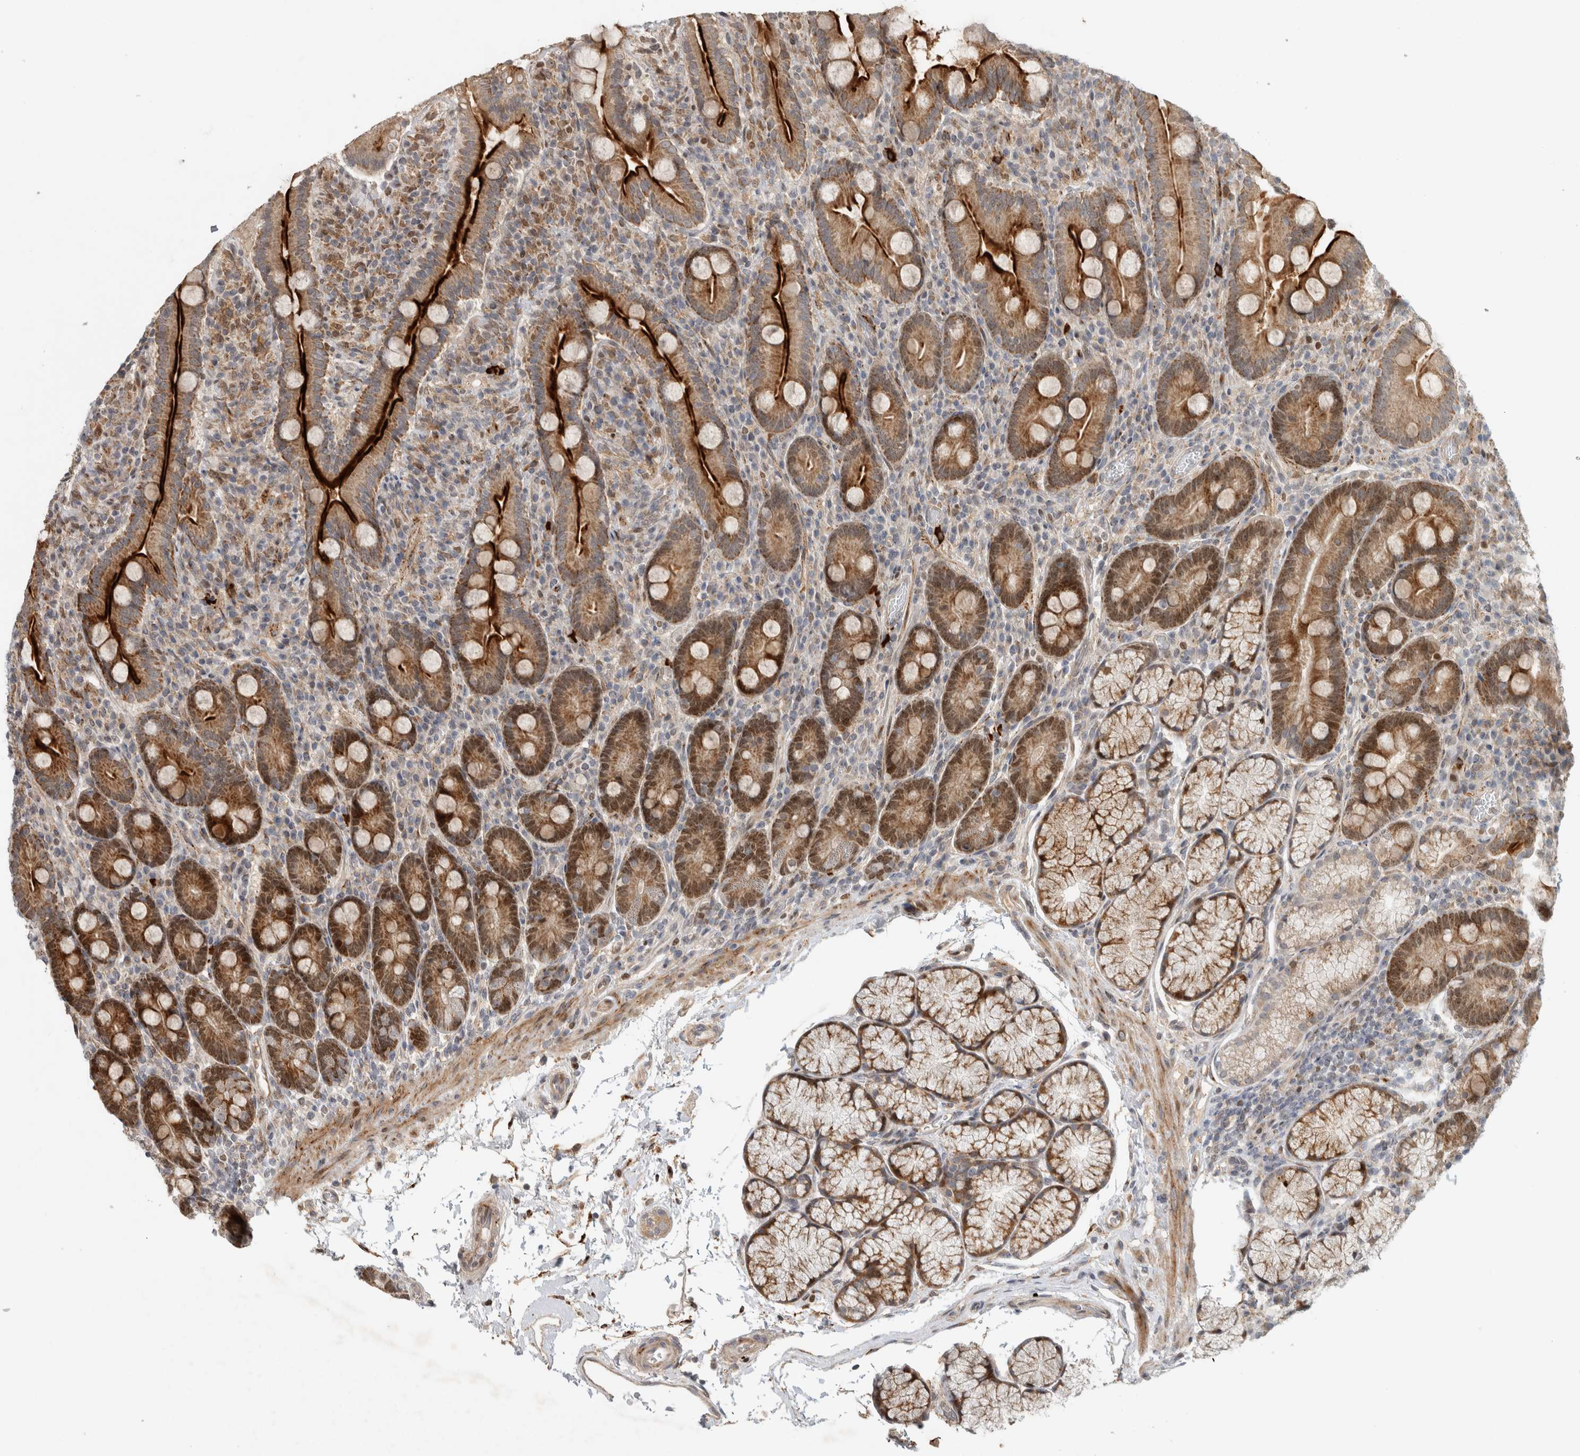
{"staining": {"intensity": "strong", "quantity": ">75%", "location": "cytoplasmic/membranous,nuclear"}, "tissue": "duodenum", "cell_type": "Glandular cells", "image_type": "normal", "snomed": [{"axis": "morphology", "description": "Normal tissue, NOS"}, {"axis": "topography", "description": "Duodenum"}], "caption": "Human duodenum stained for a protein (brown) displays strong cytoplasmic/membranous,nuclear positive positivity in approximately >75% of glandular cells.", "gene": "INSRR", "patient": {"sex": "male", "age": 35}}